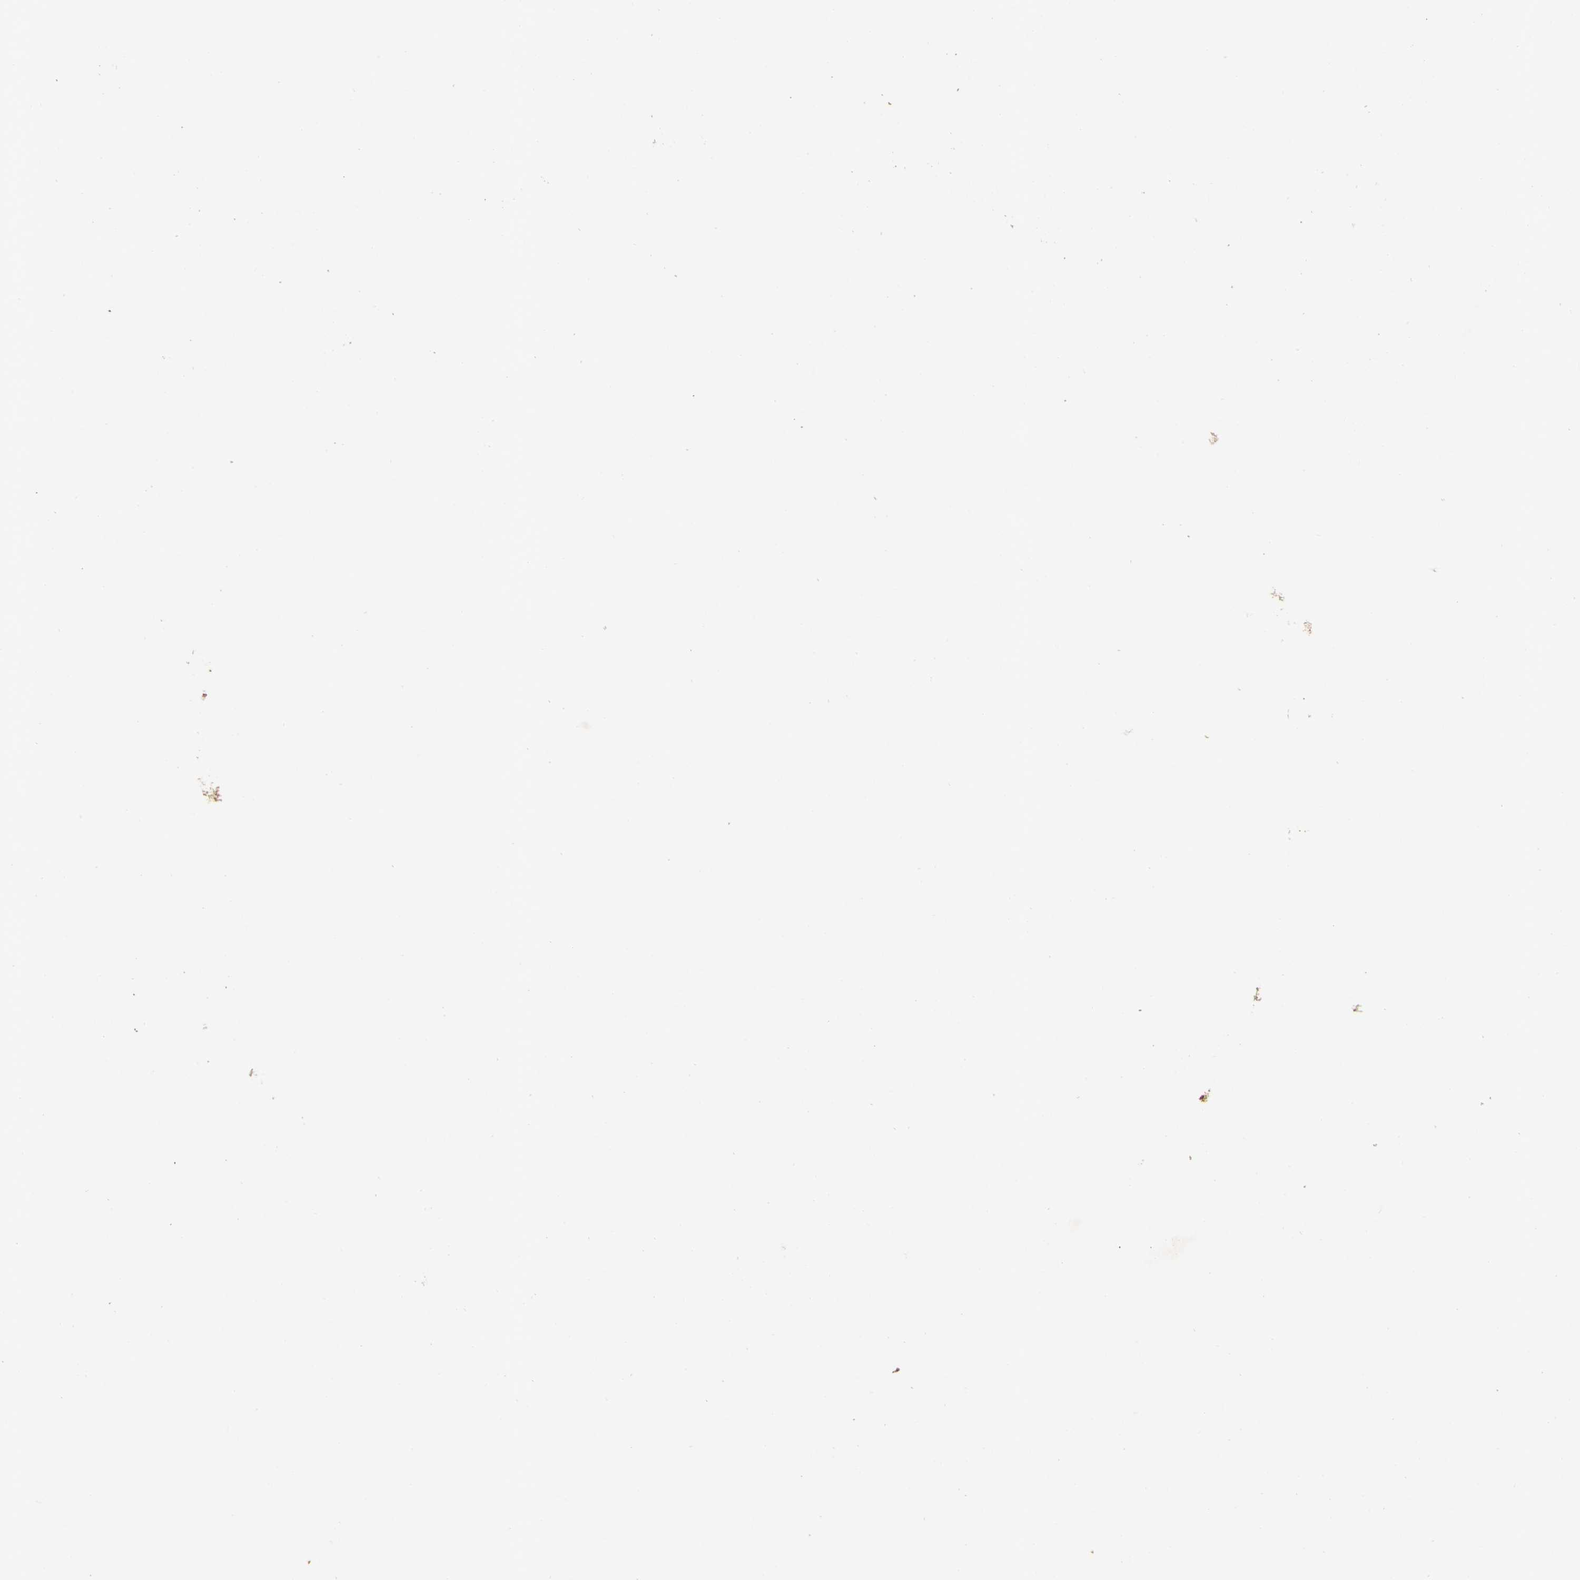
{"staining": {"intensity": "weak", "quantity": "25%-75%", "location": "cytoplasmic/membranous"}, "tissue": "pancreatic cancer", "cell_type": "Tumor cells", "image_type": "cancer", "snomed": [{"axis": "morphology", "description": "Adenocarcinoma, NOS"}, {"axis": "topography", "description": "Pancreas"}], "caption": "About 25%-75% of tumor cells in adenocarcinoma (pancreatic) reveal weak cytoplasmic/membranous protein staining as visualized by brown immunohistochemical staining.", "gene": "UXS1", "patient": {"sex": "female", "age": 57}}